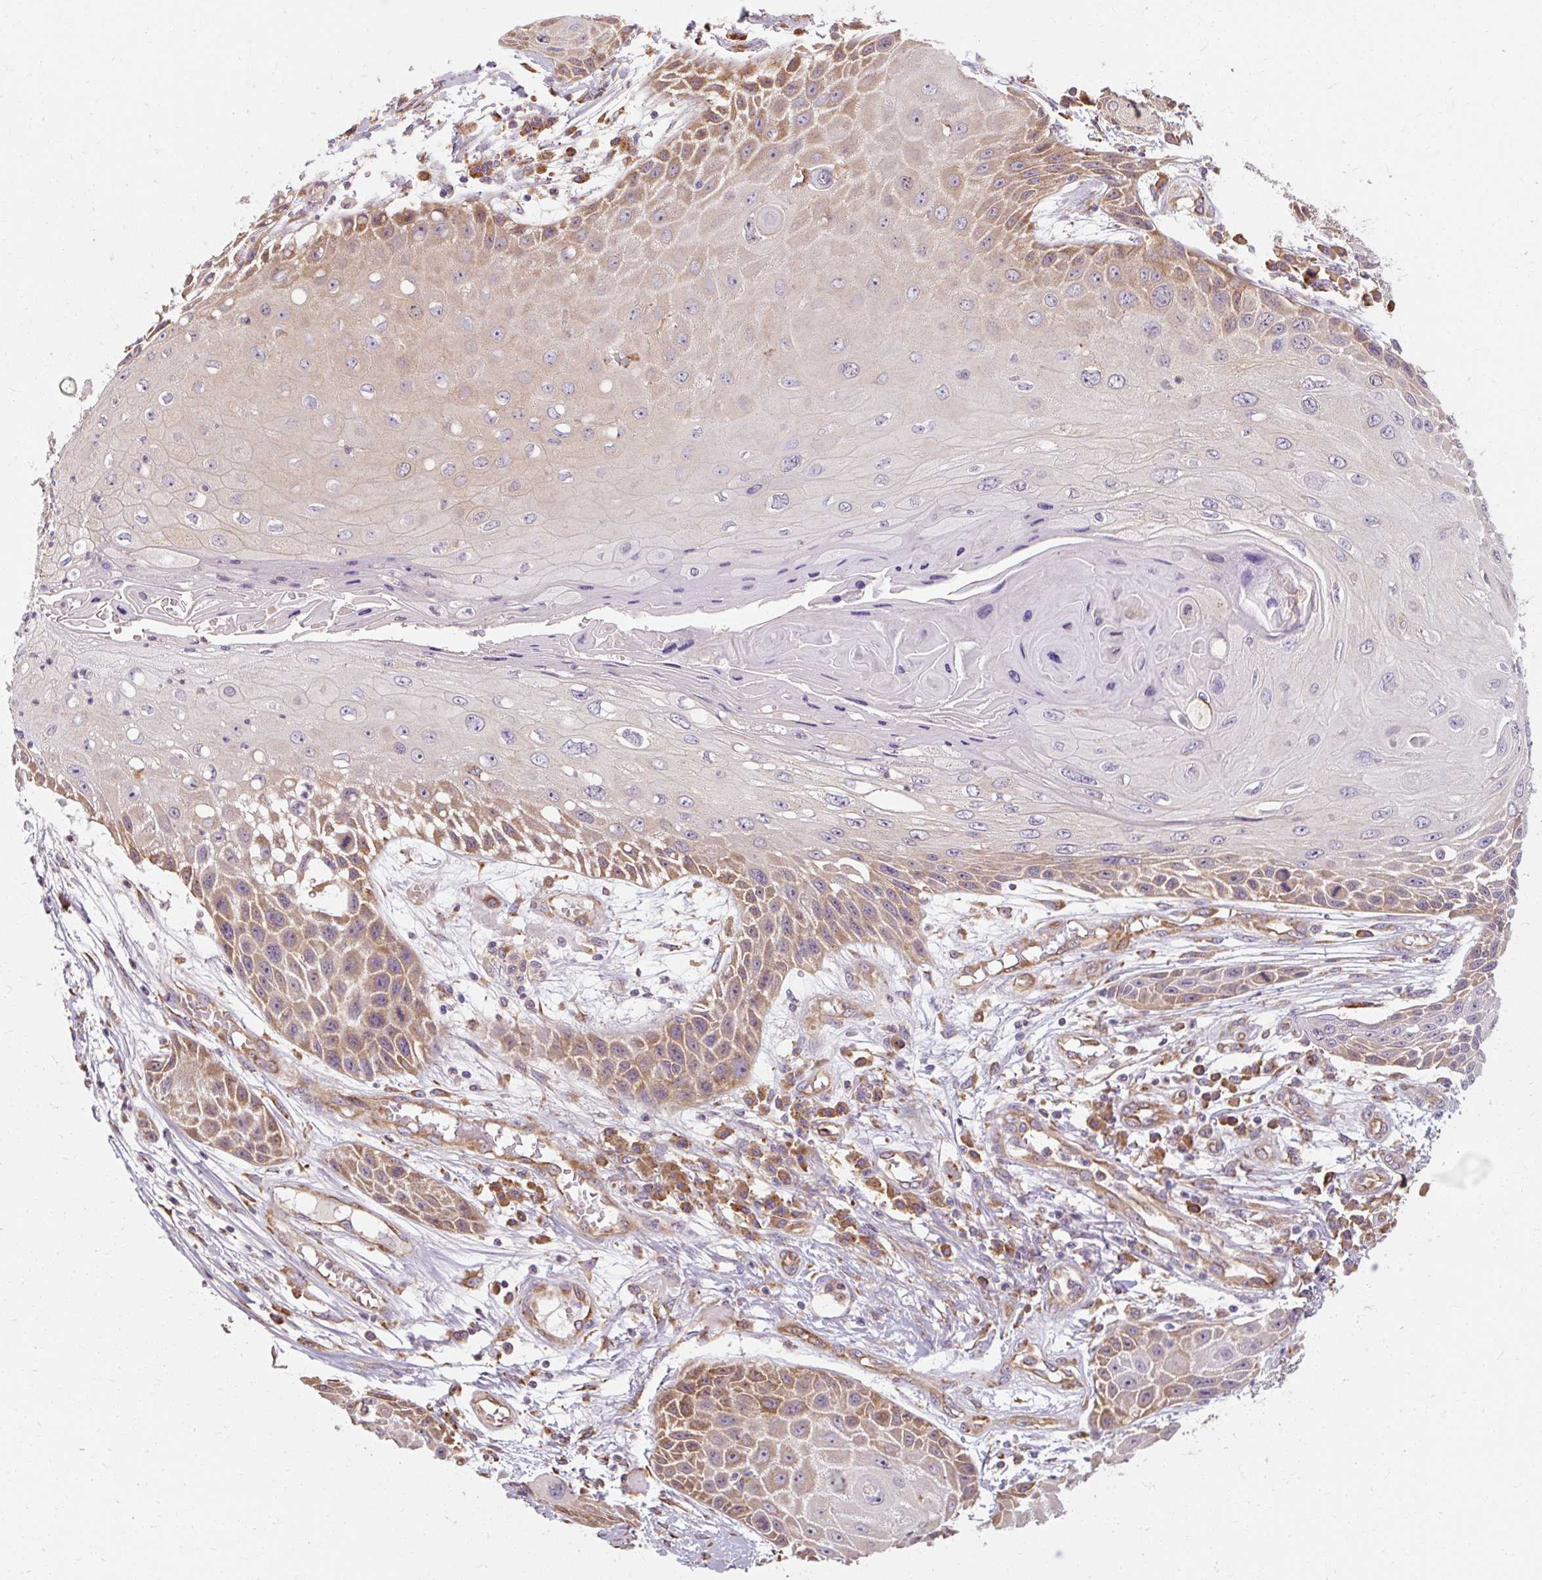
{"staining": {"intensity": "moderate", "quantity": "25%-75%", "location": "cytoplasmic/membranous"}, "tissue": "skin cancer", "cell_type": "Tumor cells", "image_type": "cancer", "snomed": [{"axis": "morphology", "description": "Squamous cell carcinoma, NOS"}, {"axis": "topography", "description": "Skin"}, {"axis": "topography", "description": "Vulva"}], "caption": "There is medium levels of moderate cytoplasmic/membranous staining in tumor cells of skin cancer (squamous cell carcinoma), as demonstrated by immunohistochemical staining (brown color).", "gene": "TBC1D4", "patient": {"sex": "female", "age": 44}}